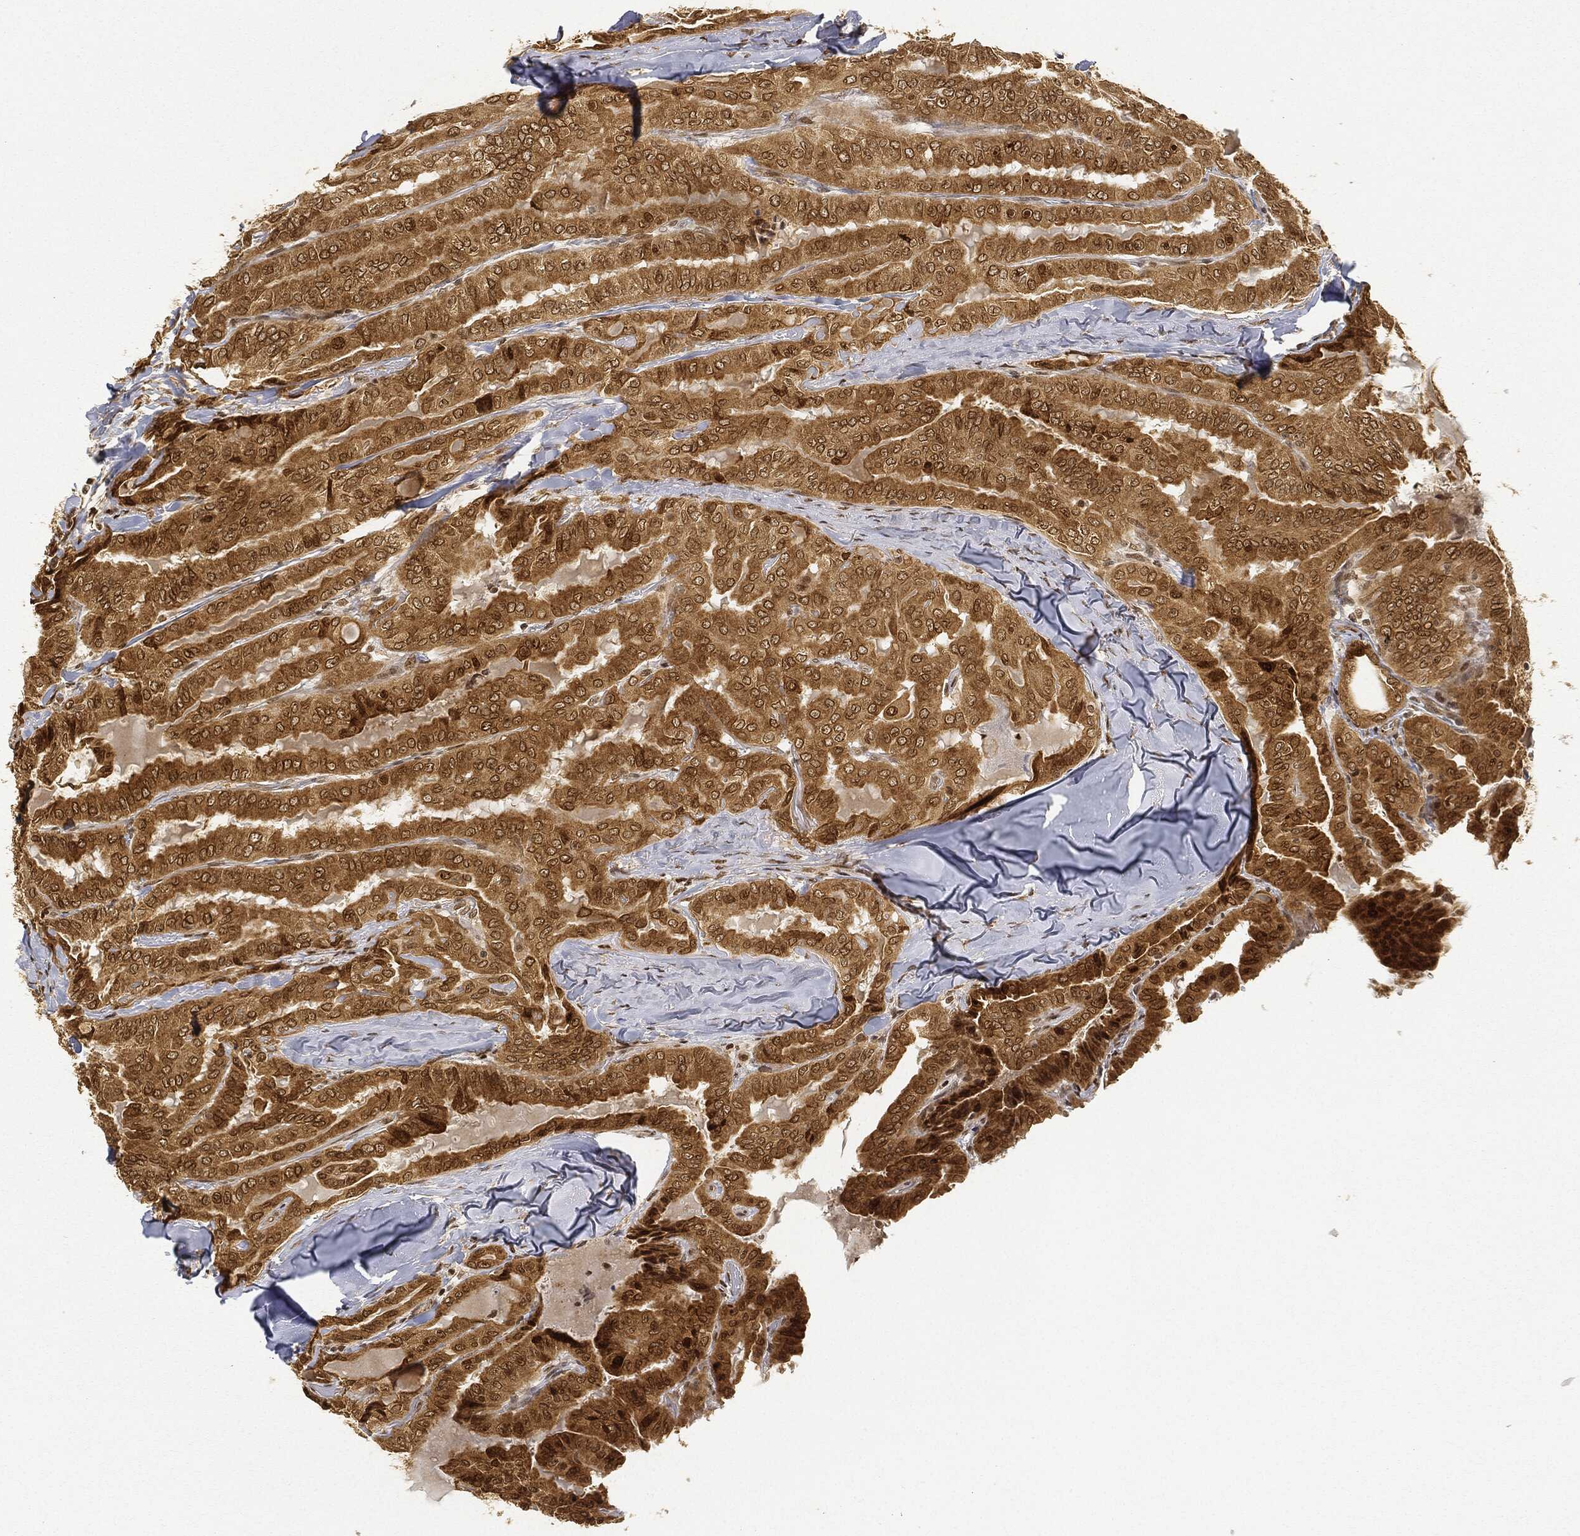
{"staining": {"intensity": "moderate", "quantity": ">75%", "location": "cytoplasmic/membranous,nuclear"}, "tissue": "thyroid cancer", "cell_type": "Tumor cells", "image_type": "cancer", "snomed": [{"axis": "morphology", "description": "Papillary adenocarcinoma, NOS"}, {"axis": "topography", "description": "Thyroid gland"}], "caption": "Thyroid cancer stained with immunohistochemistry displays moderate cytoplasmic/membranous and nuclear staining in about >75% of tumor cells.", "gene": "CIB1", "patient": {"sex": "female", "age": 68}}